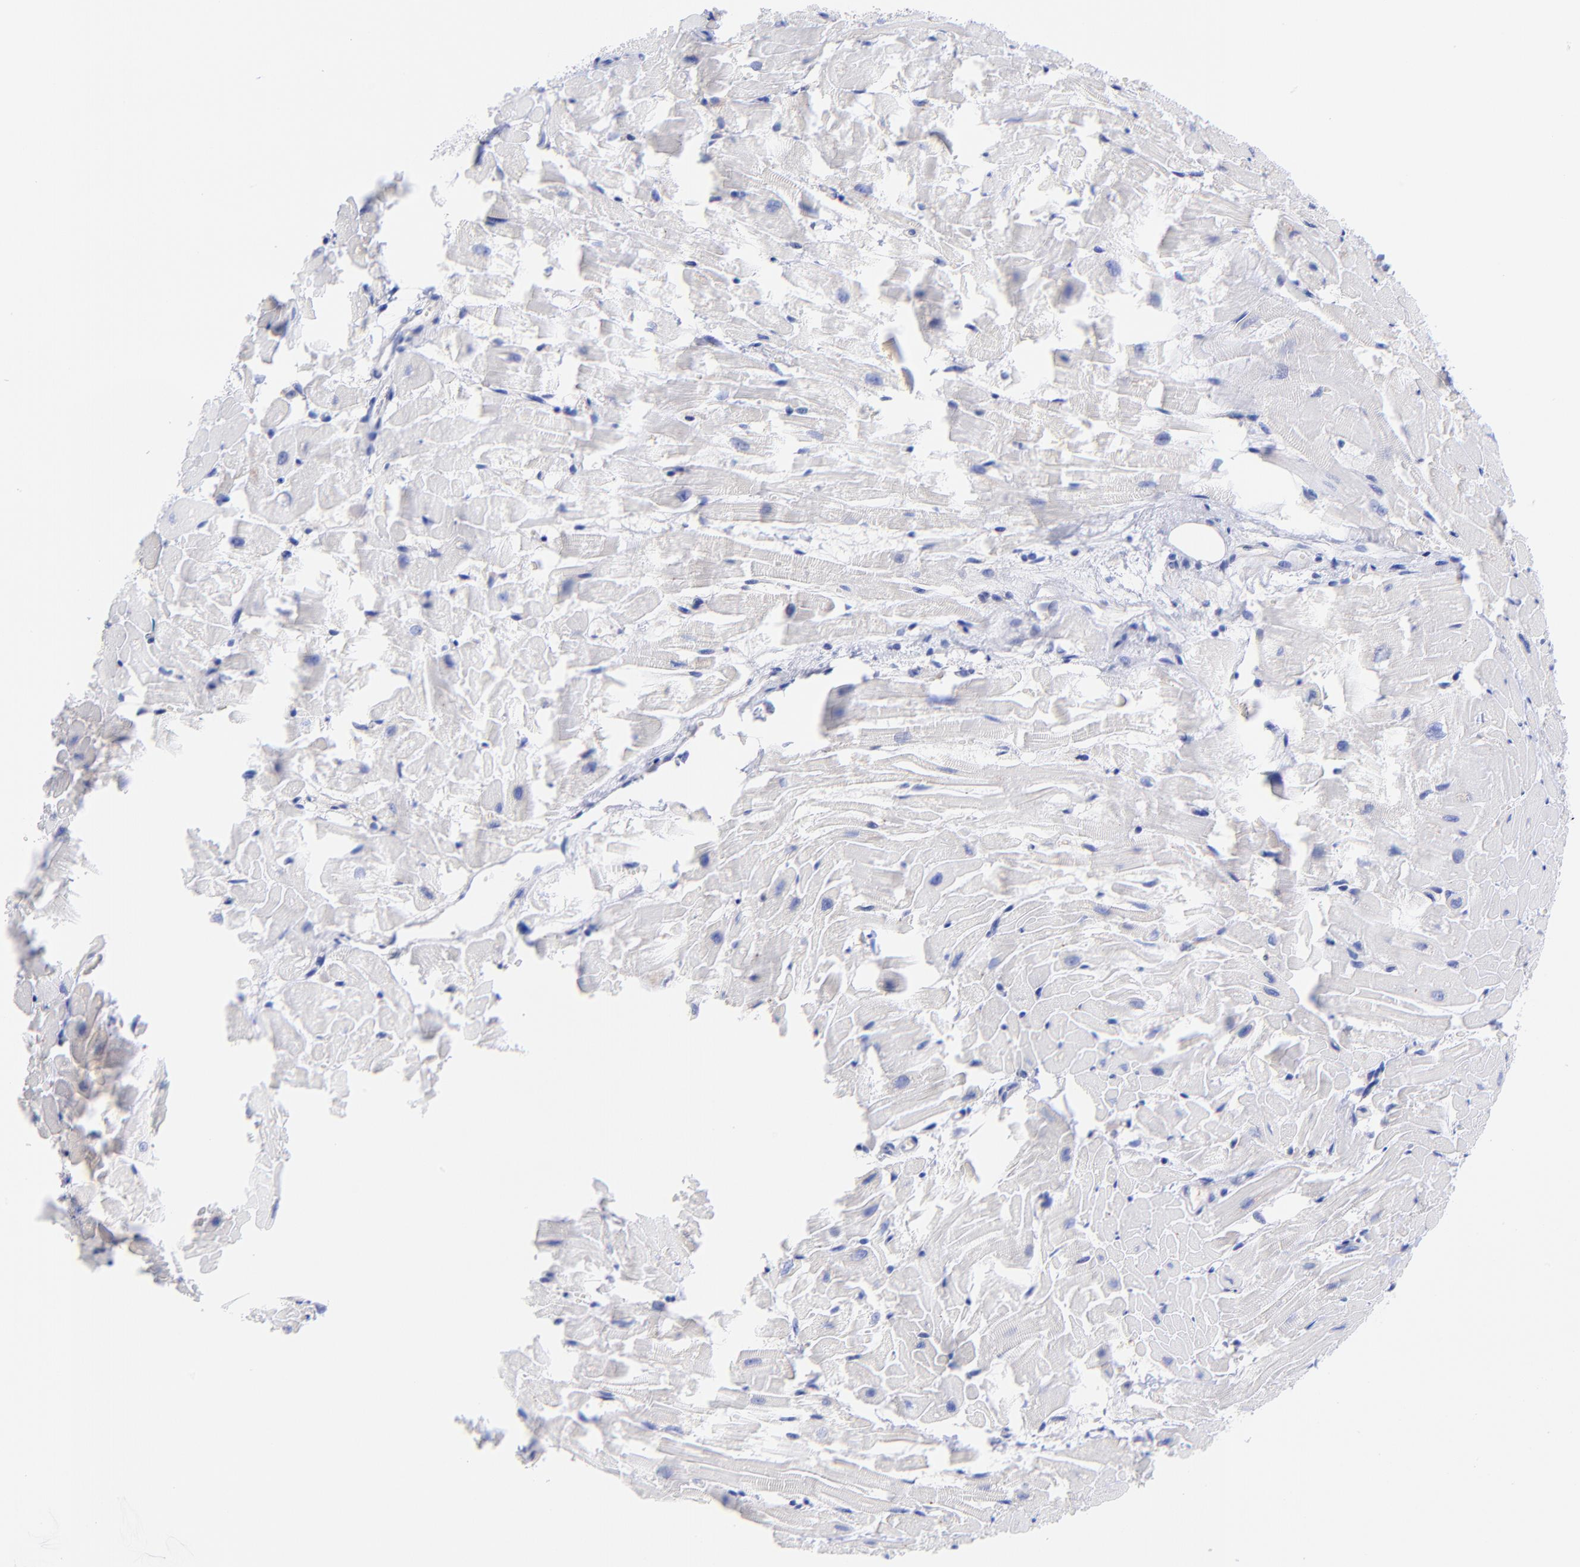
{"staining": {"intensity": "negative", "quantity": "none", "location": "none"}, "tissue": "heart muscle", "cell_type": "Cardiomyocytes", "image_type": "normal", "snomed": [{"axis": "morphology", "description": "Normal tissue, NOS"}, {"axis": "topography", "description": "Heart"}], "caption": "Cardiomyocytes are negative for protein expression in normal human heart muscle.", "gene": "GPHN", "patient": {"sex": "female", "age": 19}}